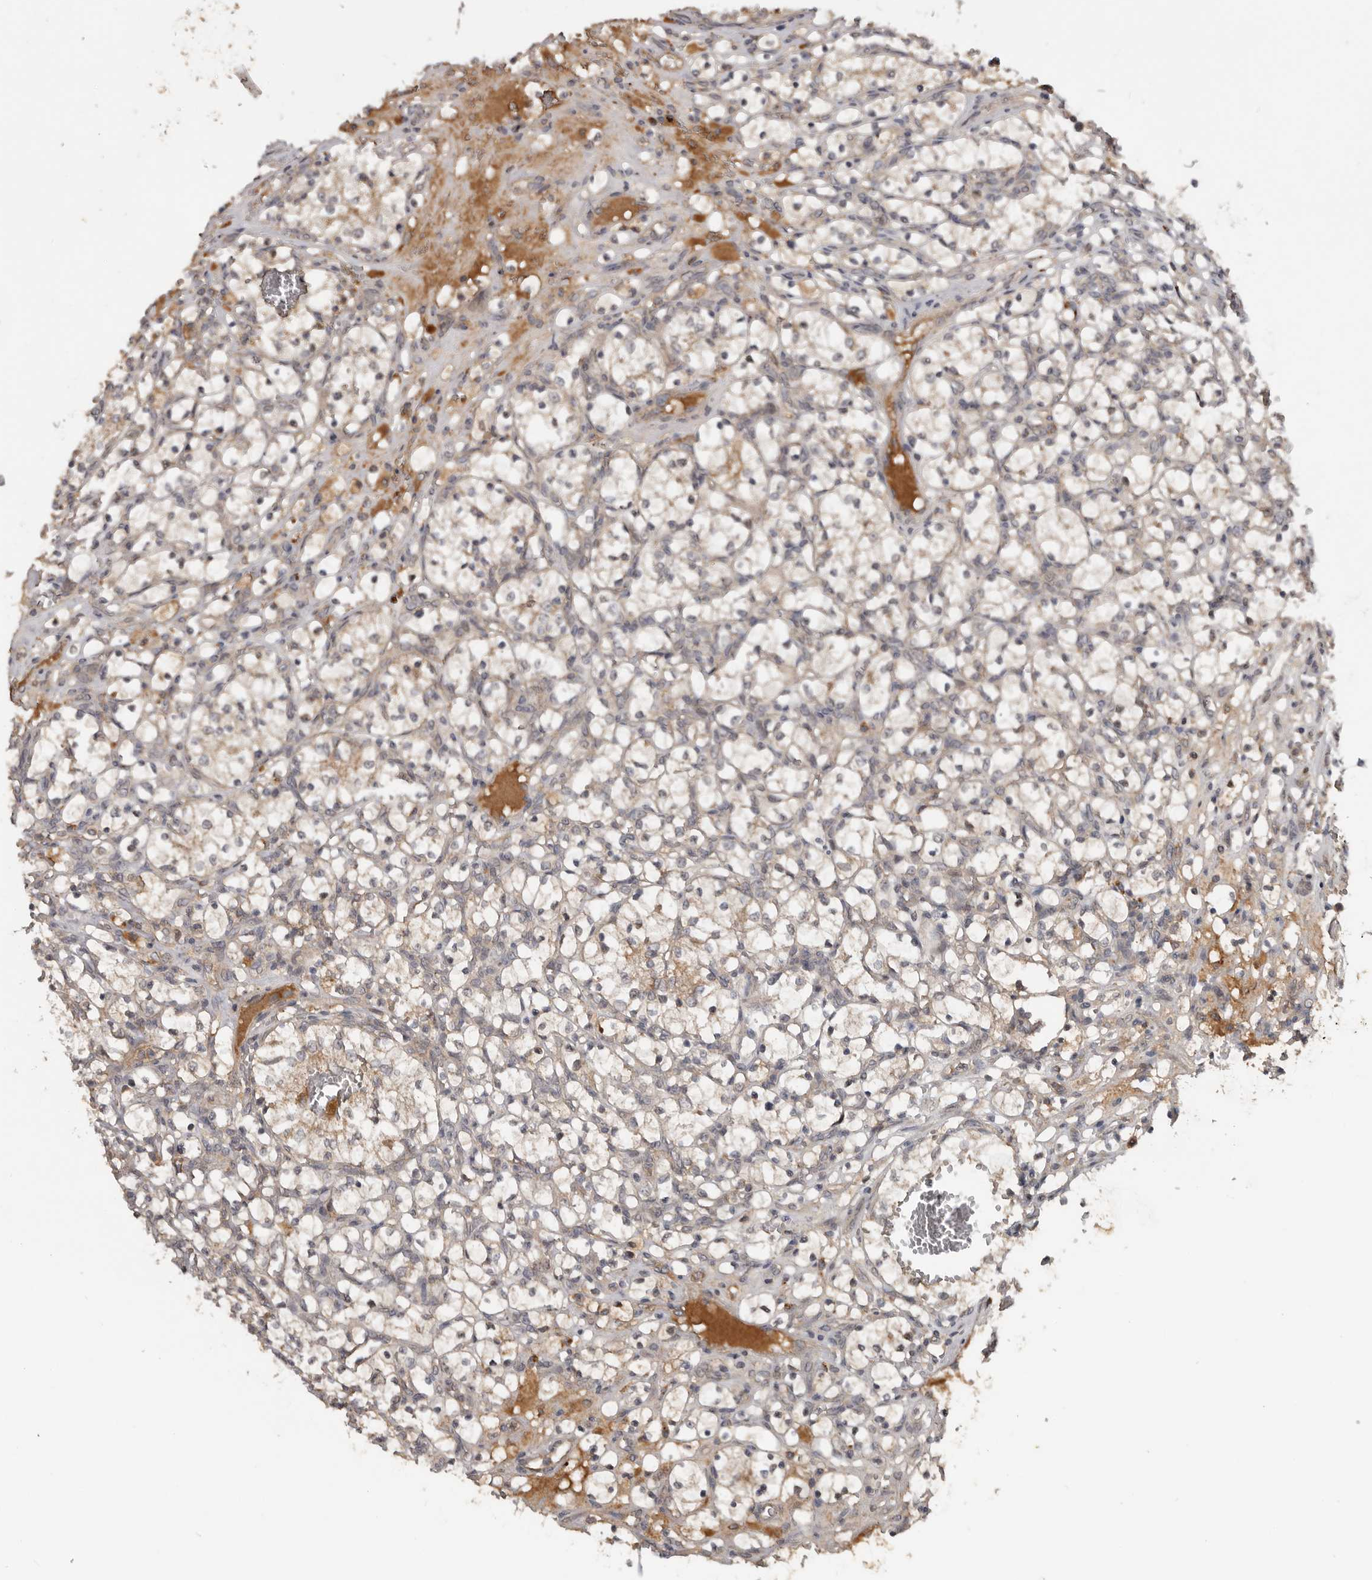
{"staining": {"intensity": "weak", "quantity": "<25%", "location": "cytoplasmic/membranous"}, "tissue": "renal cancer", "cell_type": "Tumor cells", "image_type": "cancer", "snomed": [{"axis": "morphology", "description": "Adenocarcinoma, NOS"}, {"axis": "topography", "description": "Kidney"}], "caption": "DAB (3,3'-diaminobenzidine) immunohistochemical staining of human renal adenocarcinoma exhibits no significant staining in tumor cells.", "gene": "NMUR1", "patient": {"sex": "female", "age": 69}}